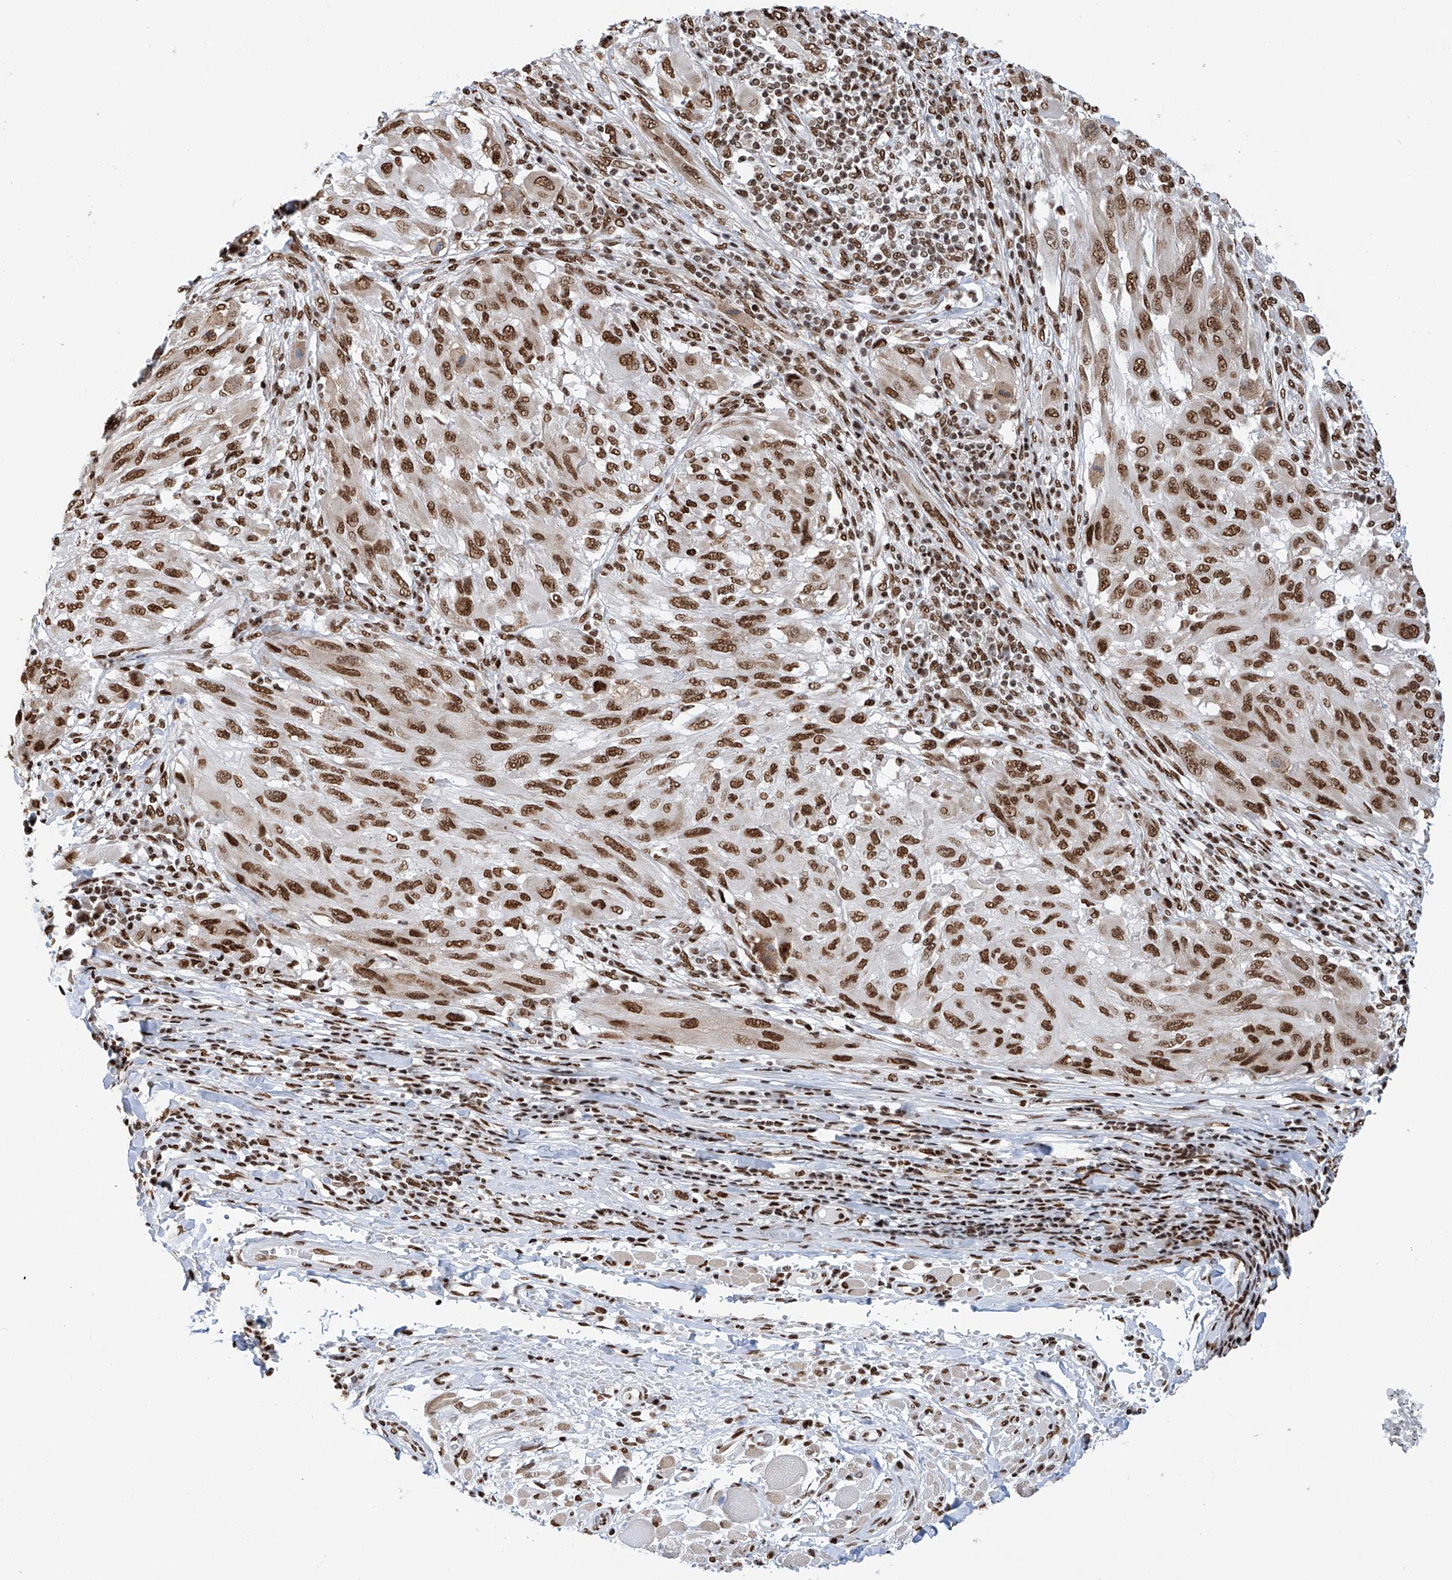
{"staining": {"intensity": "strong", "quantity": ">75%", "location": "nuclear"}, "tissue": "melanoma", "cell_type": "Tumor cells", "image_type": "cancer", "snomed": [{"axis": "morphology", "description": "Malignant melanoma, NOS"}, {"axis": "topography", "description": "Skin"}], "caption": "Immunohistochemical staining of malignant melanoma displays high levels of strong nuclear staining in about >75% of tumor cells. (brown staining indicates protein expression, while blue staining denotes nuclei).", "gene": "SRSF6", "patient": {"sex": "female", "age": 91}}